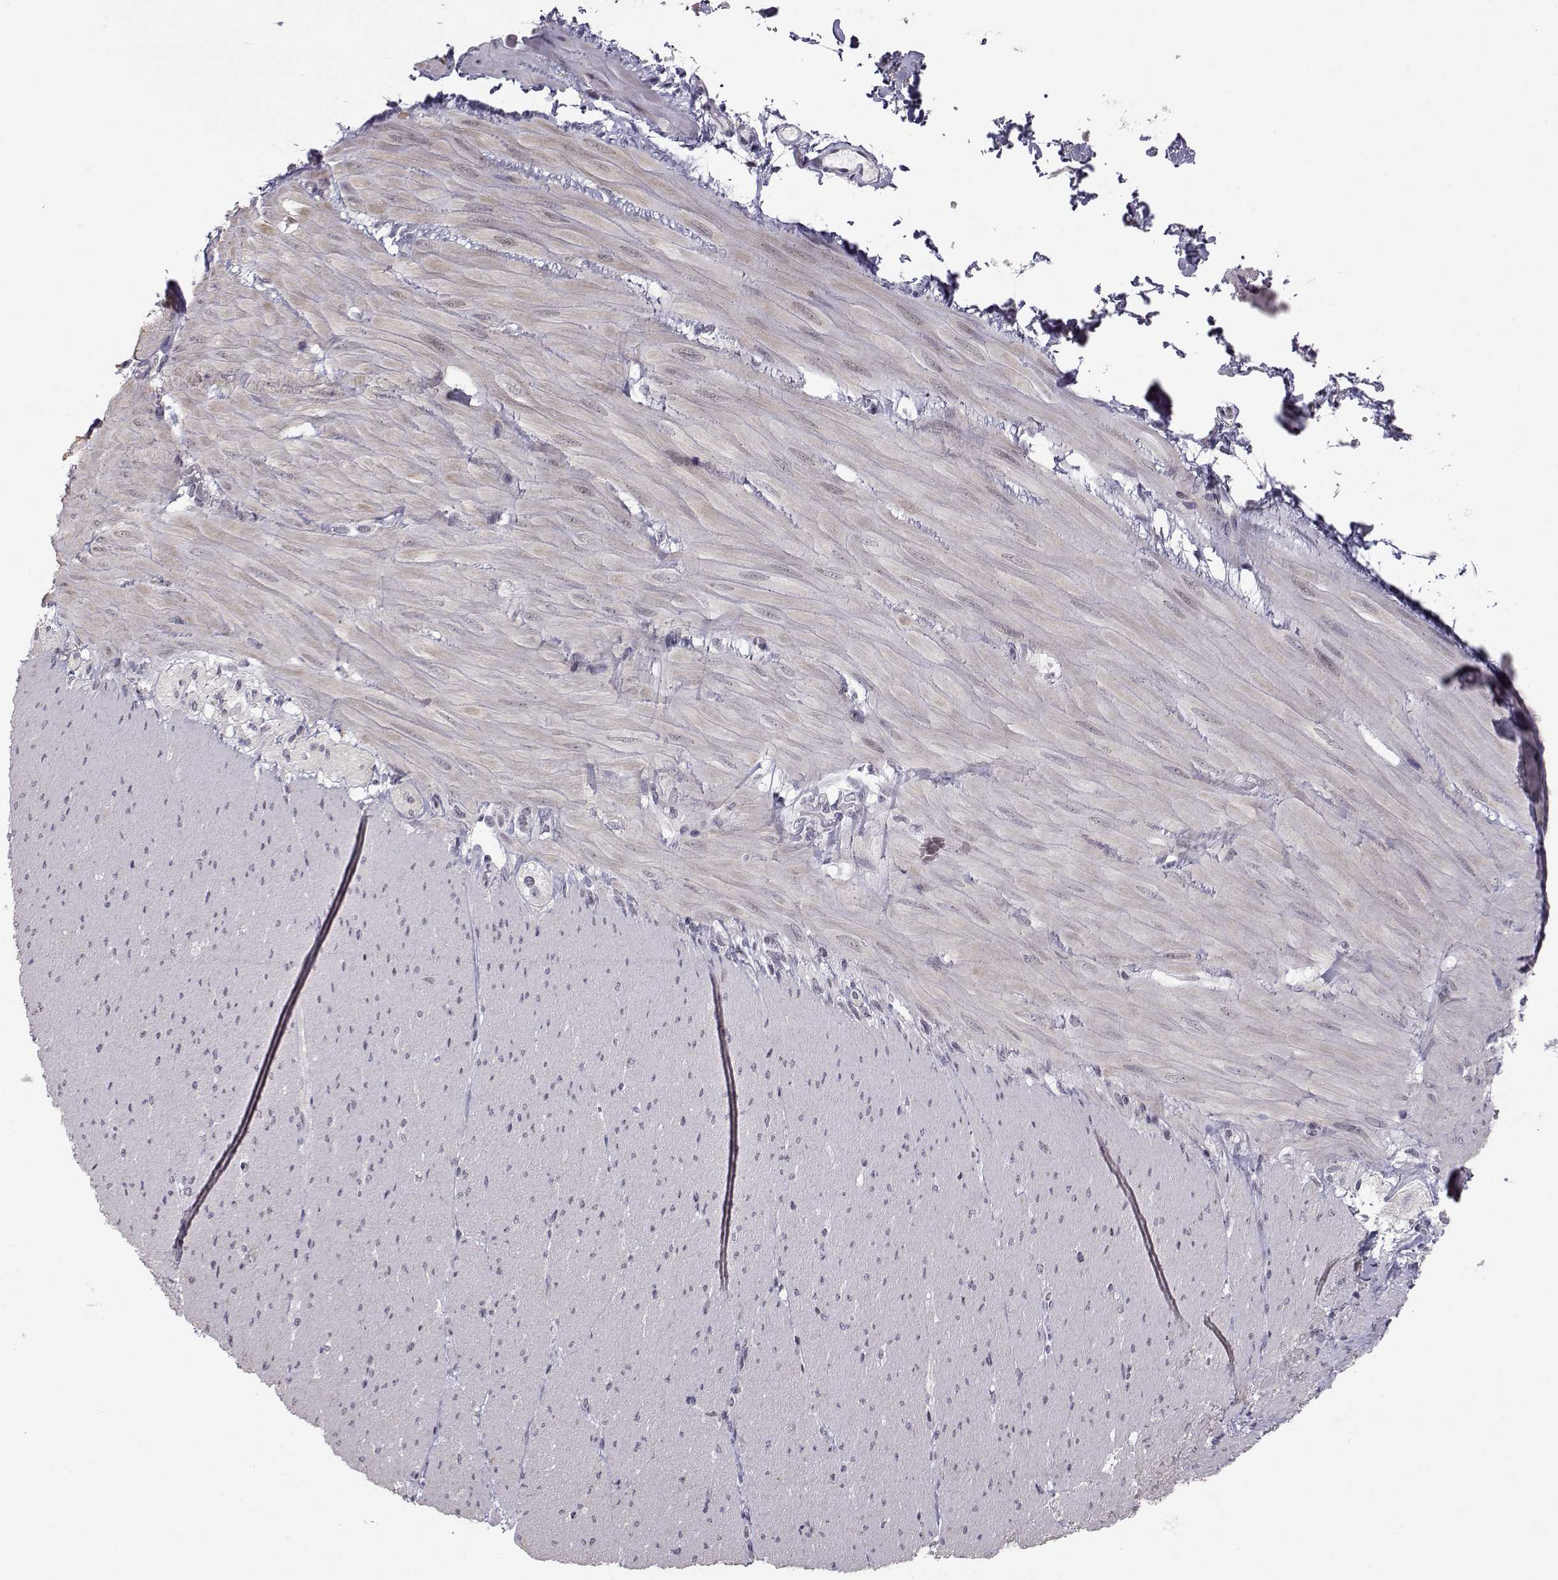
{"staining": {"intensity": "negative", "quantity": "none", "location": "none"}, "tissue": "adipose tissue", "cell_type": "Adipocytes", "image_type": "normal", "snomed": [{"axis": "morphology", "description": "Normal tissue, NOS"}, {"axis": "topography", "description": "Smooth muscle"}, {"axis": "topography", "description": "Duodenum"}, {"axis": "topography", "description": "Peripheral nerve tissue"}], "caption": "This micrograph is of unremarkable adipose tissue stained with immunohistochemistry (IHC) to label a protein in brown with the nuclei are counter-stained blue. There is no expression in adipocytes.", "gene": "MARCHF4", "patient": {"sex": "female", "age": 61}}